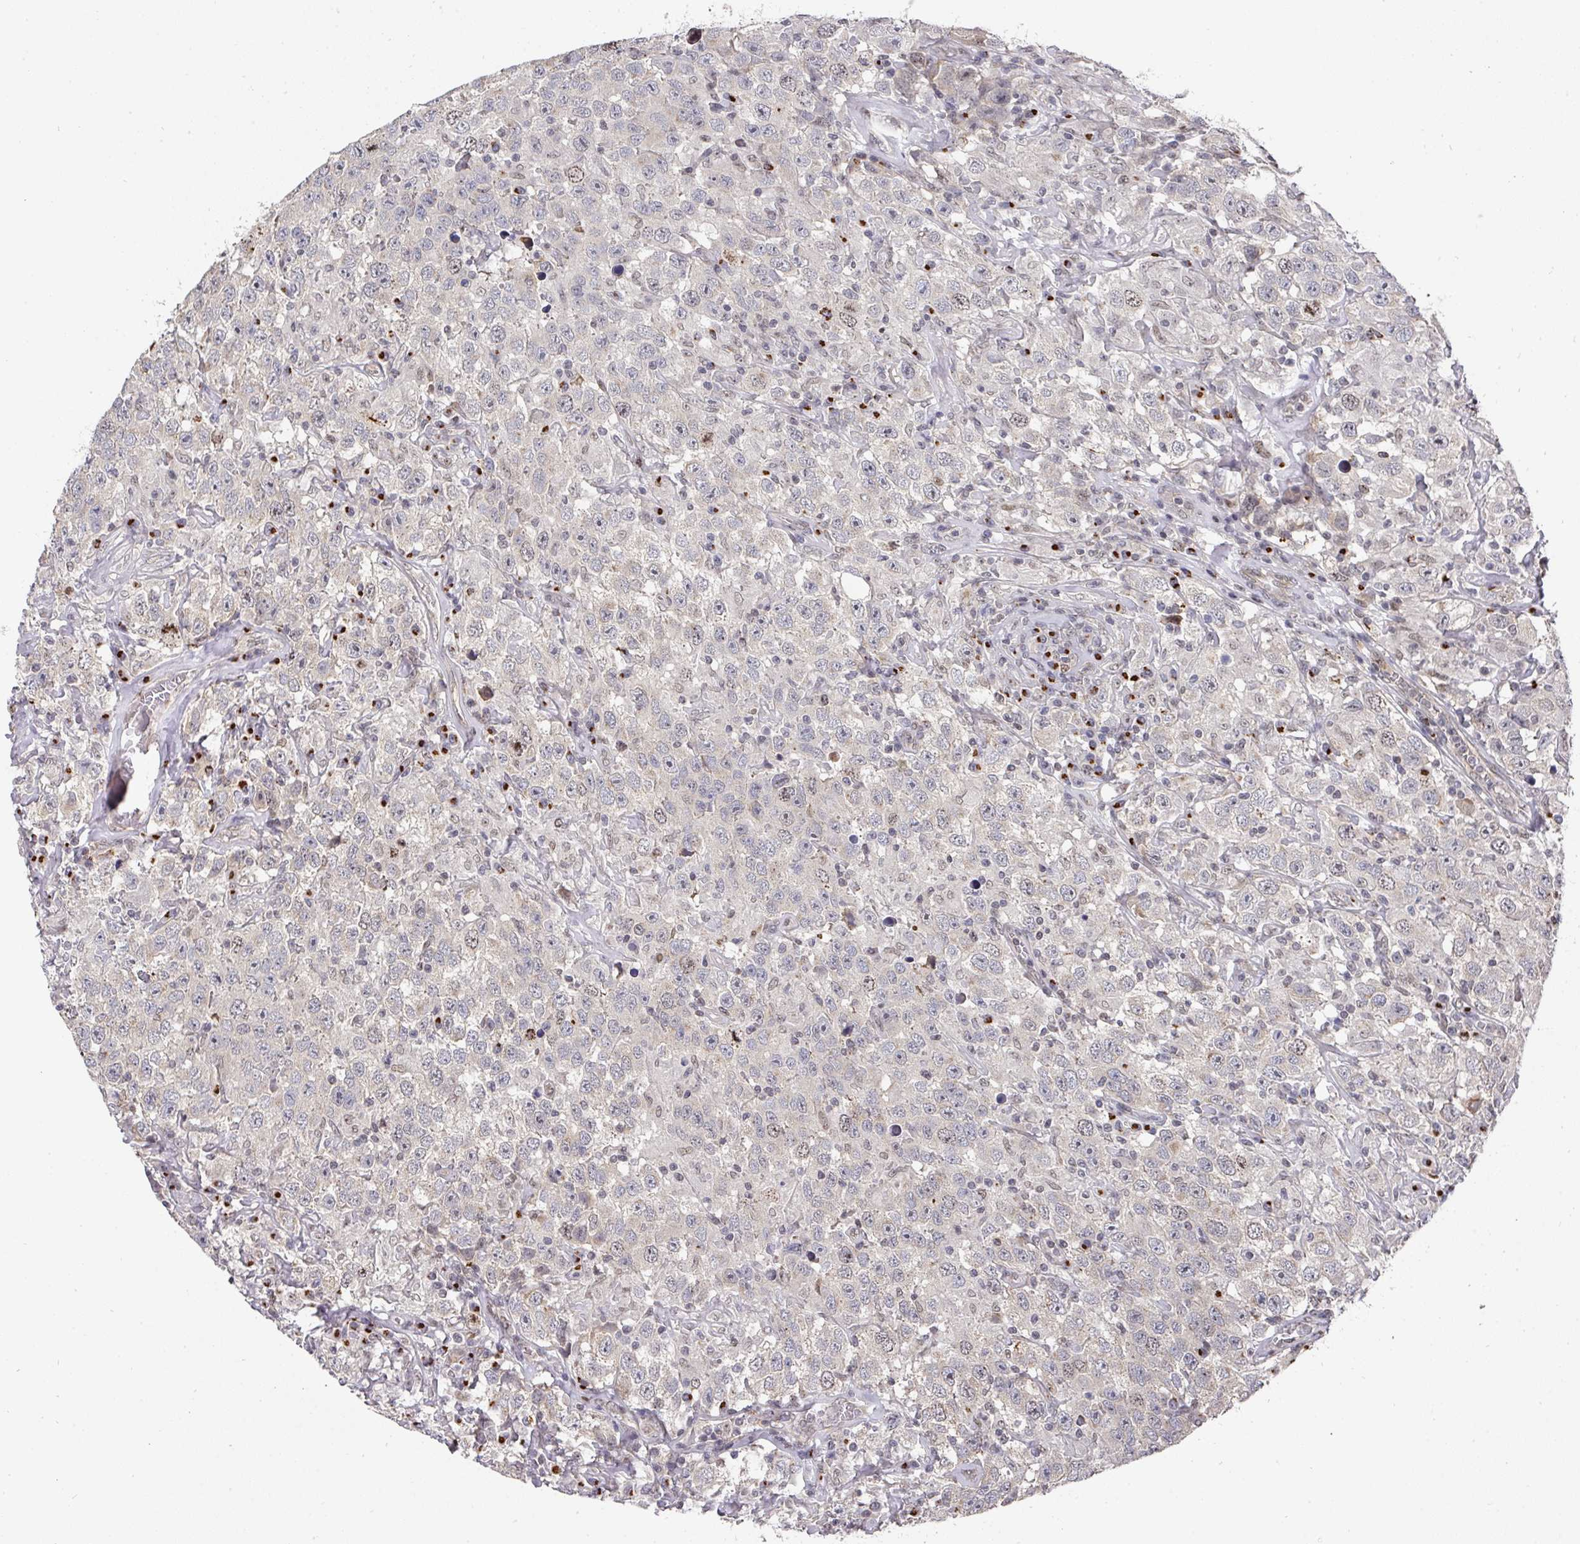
{"staining": {"intensity": "negative", "quantity": "none", "location": "none"}, "tissue": "testis cancer", "cell_type": "Tumor cells", "image_type": "cancer", "snomed": [{"axis": "morphology", "description": "Seminoma, NOS"}, {"axis": "topography", "description": "Testis"}], "caption": "Tumor cells show no significant positivity in testis seminoma.", "gene": "C18orf25", "patient": {"sex": "male", "age": 41}}